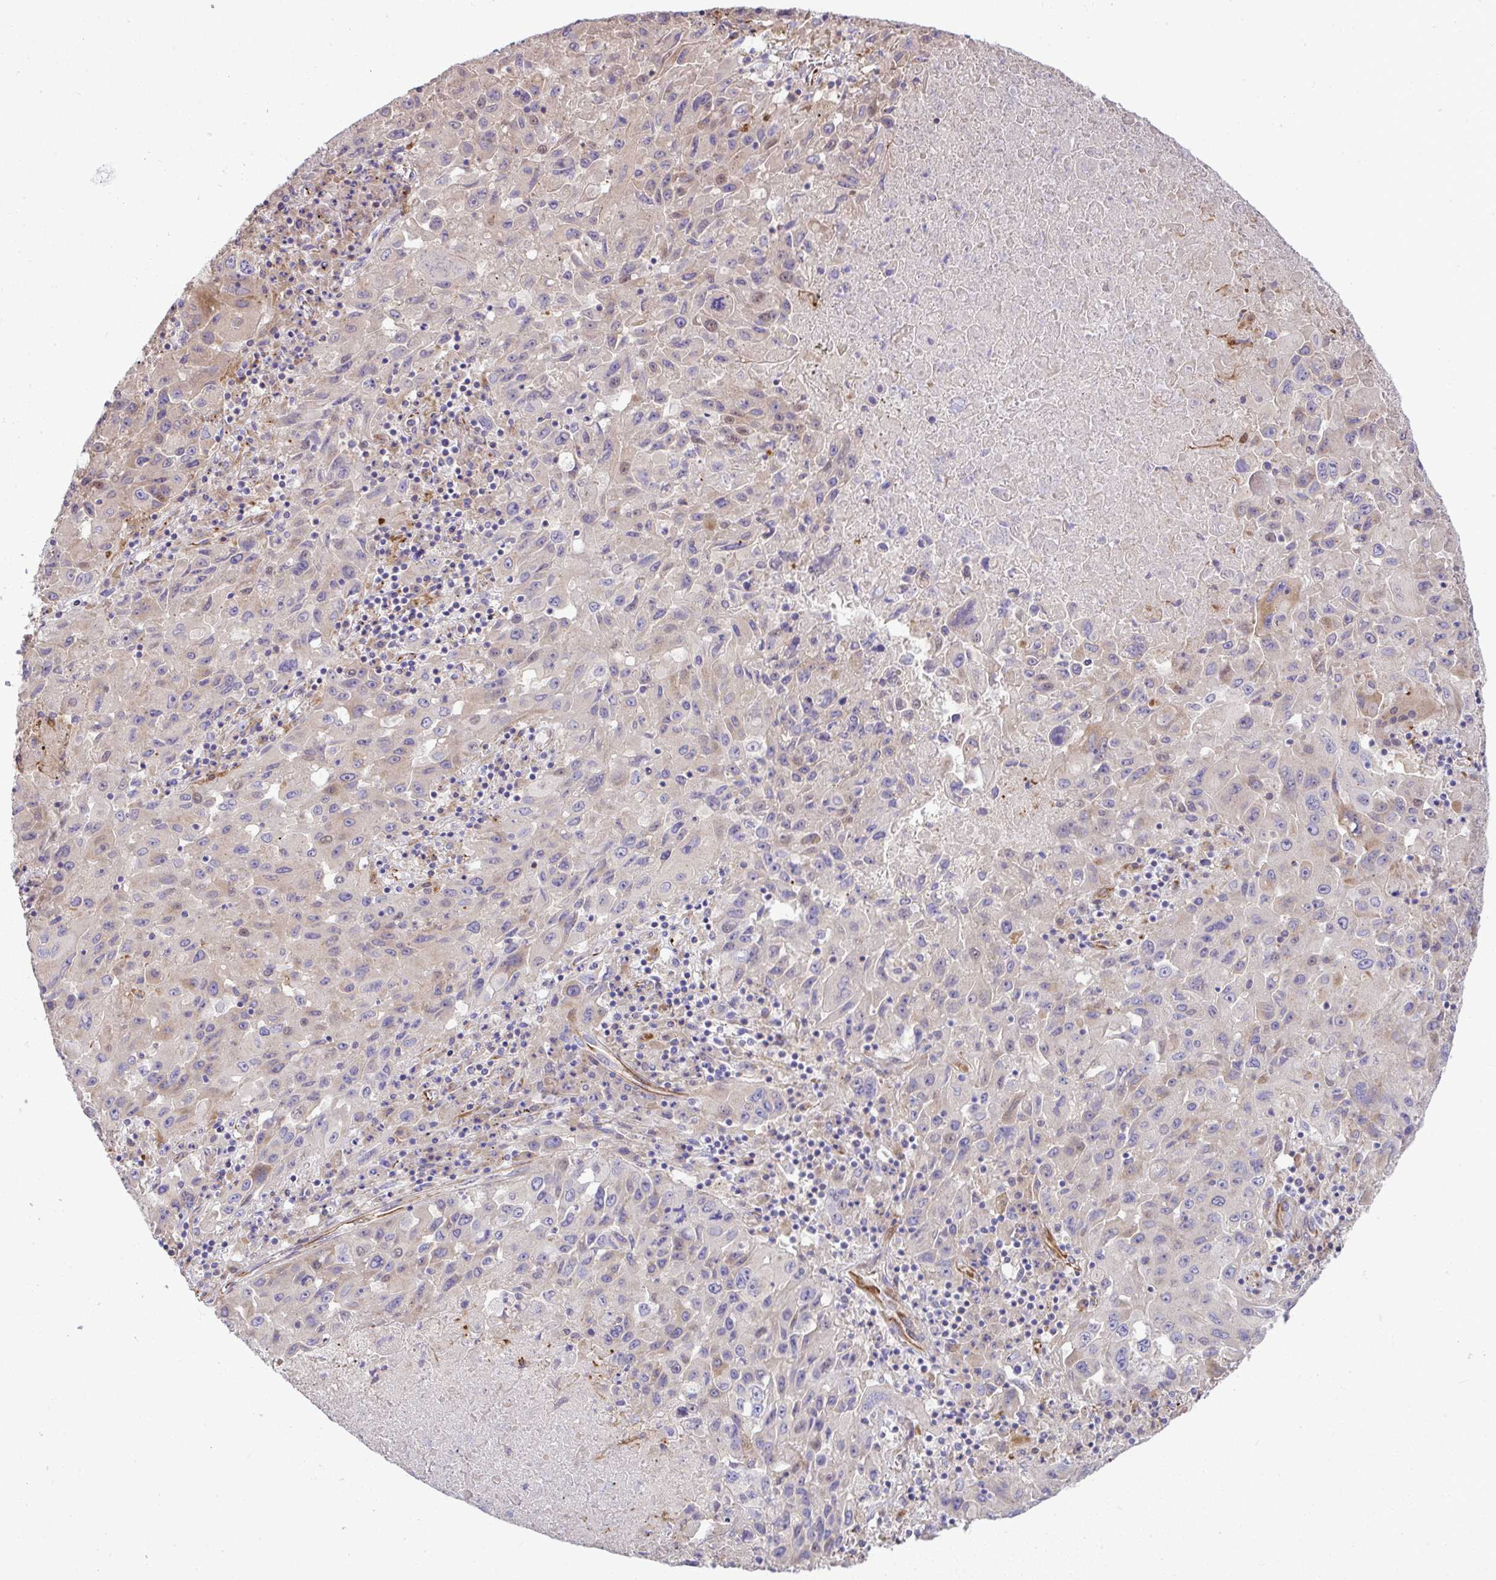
{"staining": {"intensity": "negative", "quantity": "none", "location": "none"}, "tissue": "lung cancer", "cell_type": "Tumor cells", "image_type": "cancer", "snomed": [{"axis": "morphology", "description": "Squamous cell carcinoma, NOS"}, {"axis": "topography", "description": "Lung"}], "caption": "Squamous cell carcinoma (lung) was stained to show a protein in brown. There is no significant staining in tumor cells.", "gene": "GRID2", "patient": {"sex": "male", "age": 63}}